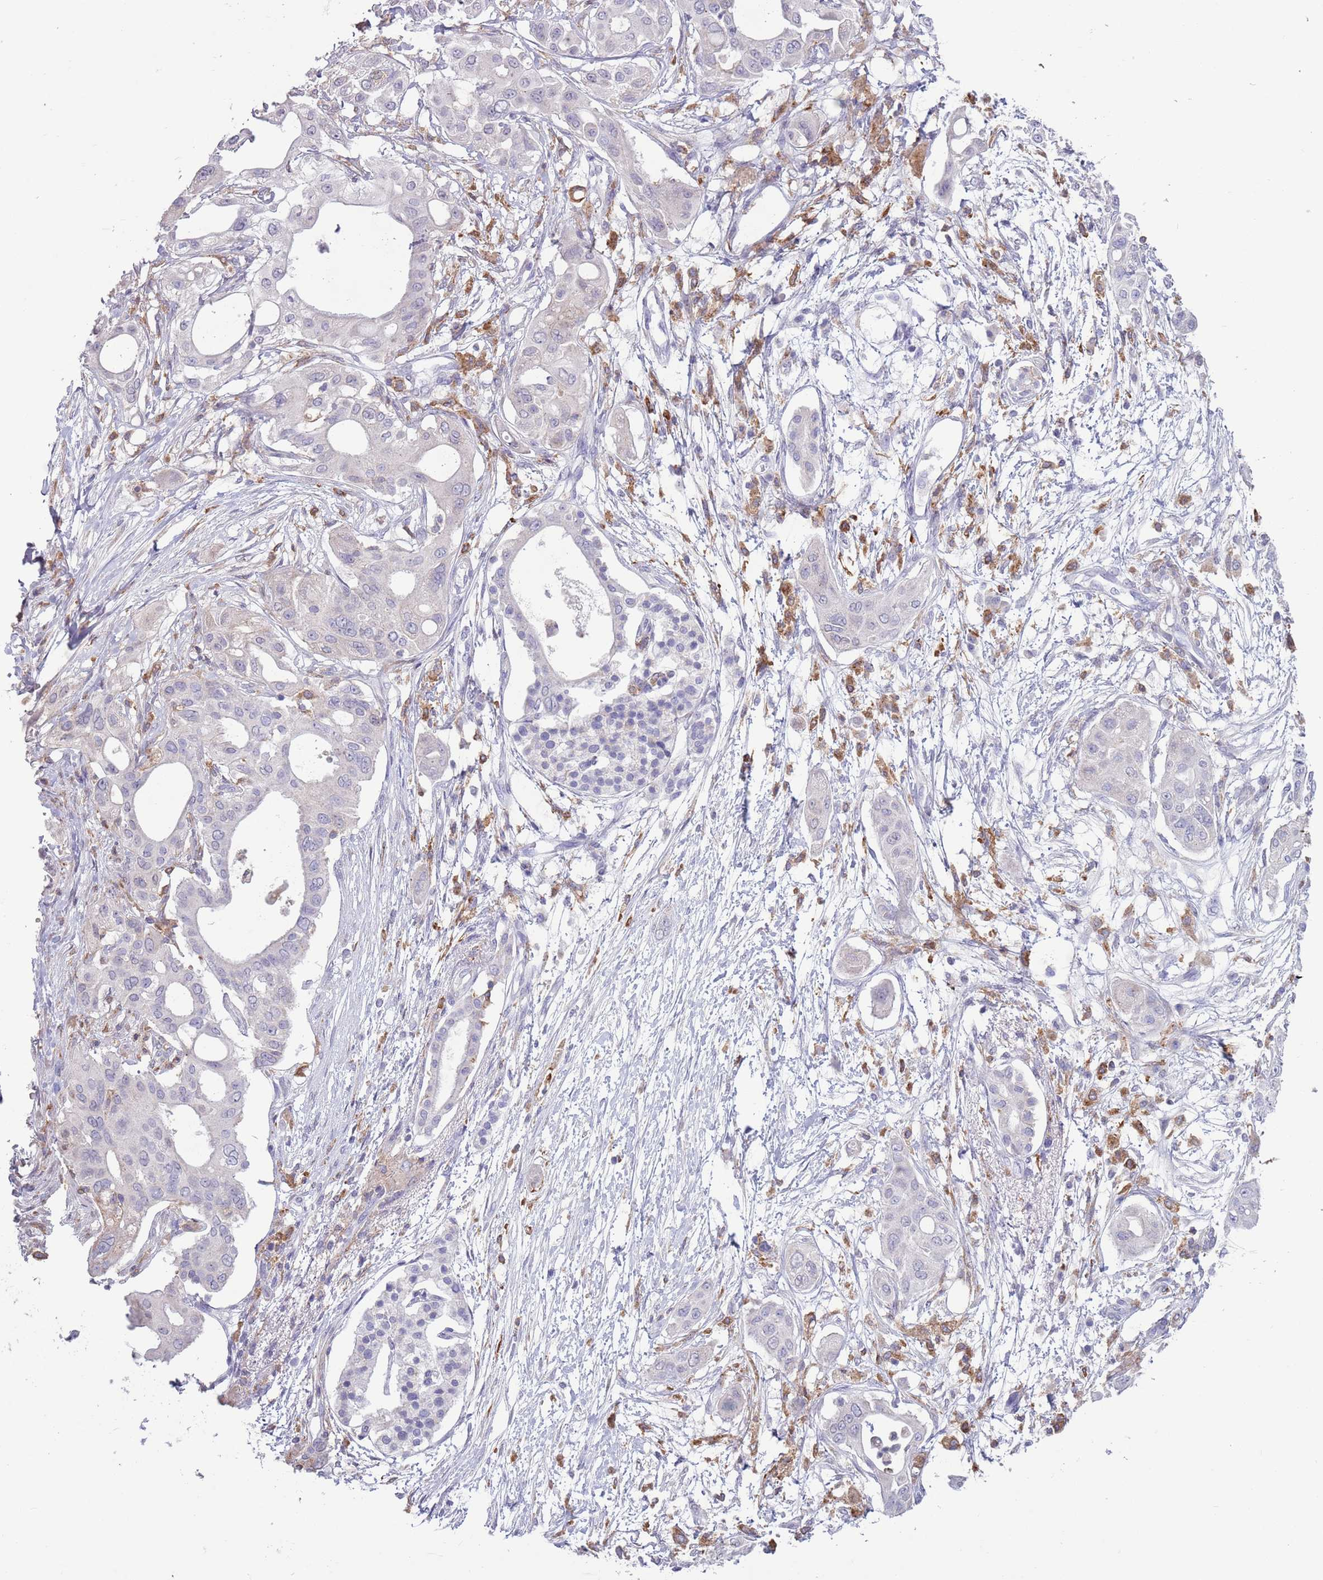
{"staining": {"intensity": "negative", "quantity": "none", "location": "none"}, "tissue": "pancreatic cancer", "cell_type": "Tumor cells", "image_type": "cancer", "snomed": [{"axis": "morphology", "description": "Adenocarcinoma, NOS"}, {"axis": "topography", "description": "Pancreas"}], "caption": "Human pancreatic cancer stained for a protein using immunohistochemistry (IHC) exhibits no staining in tumor cells.", "gene": "ACSBG1", "patient": {"sex": "male", "age": 68}}